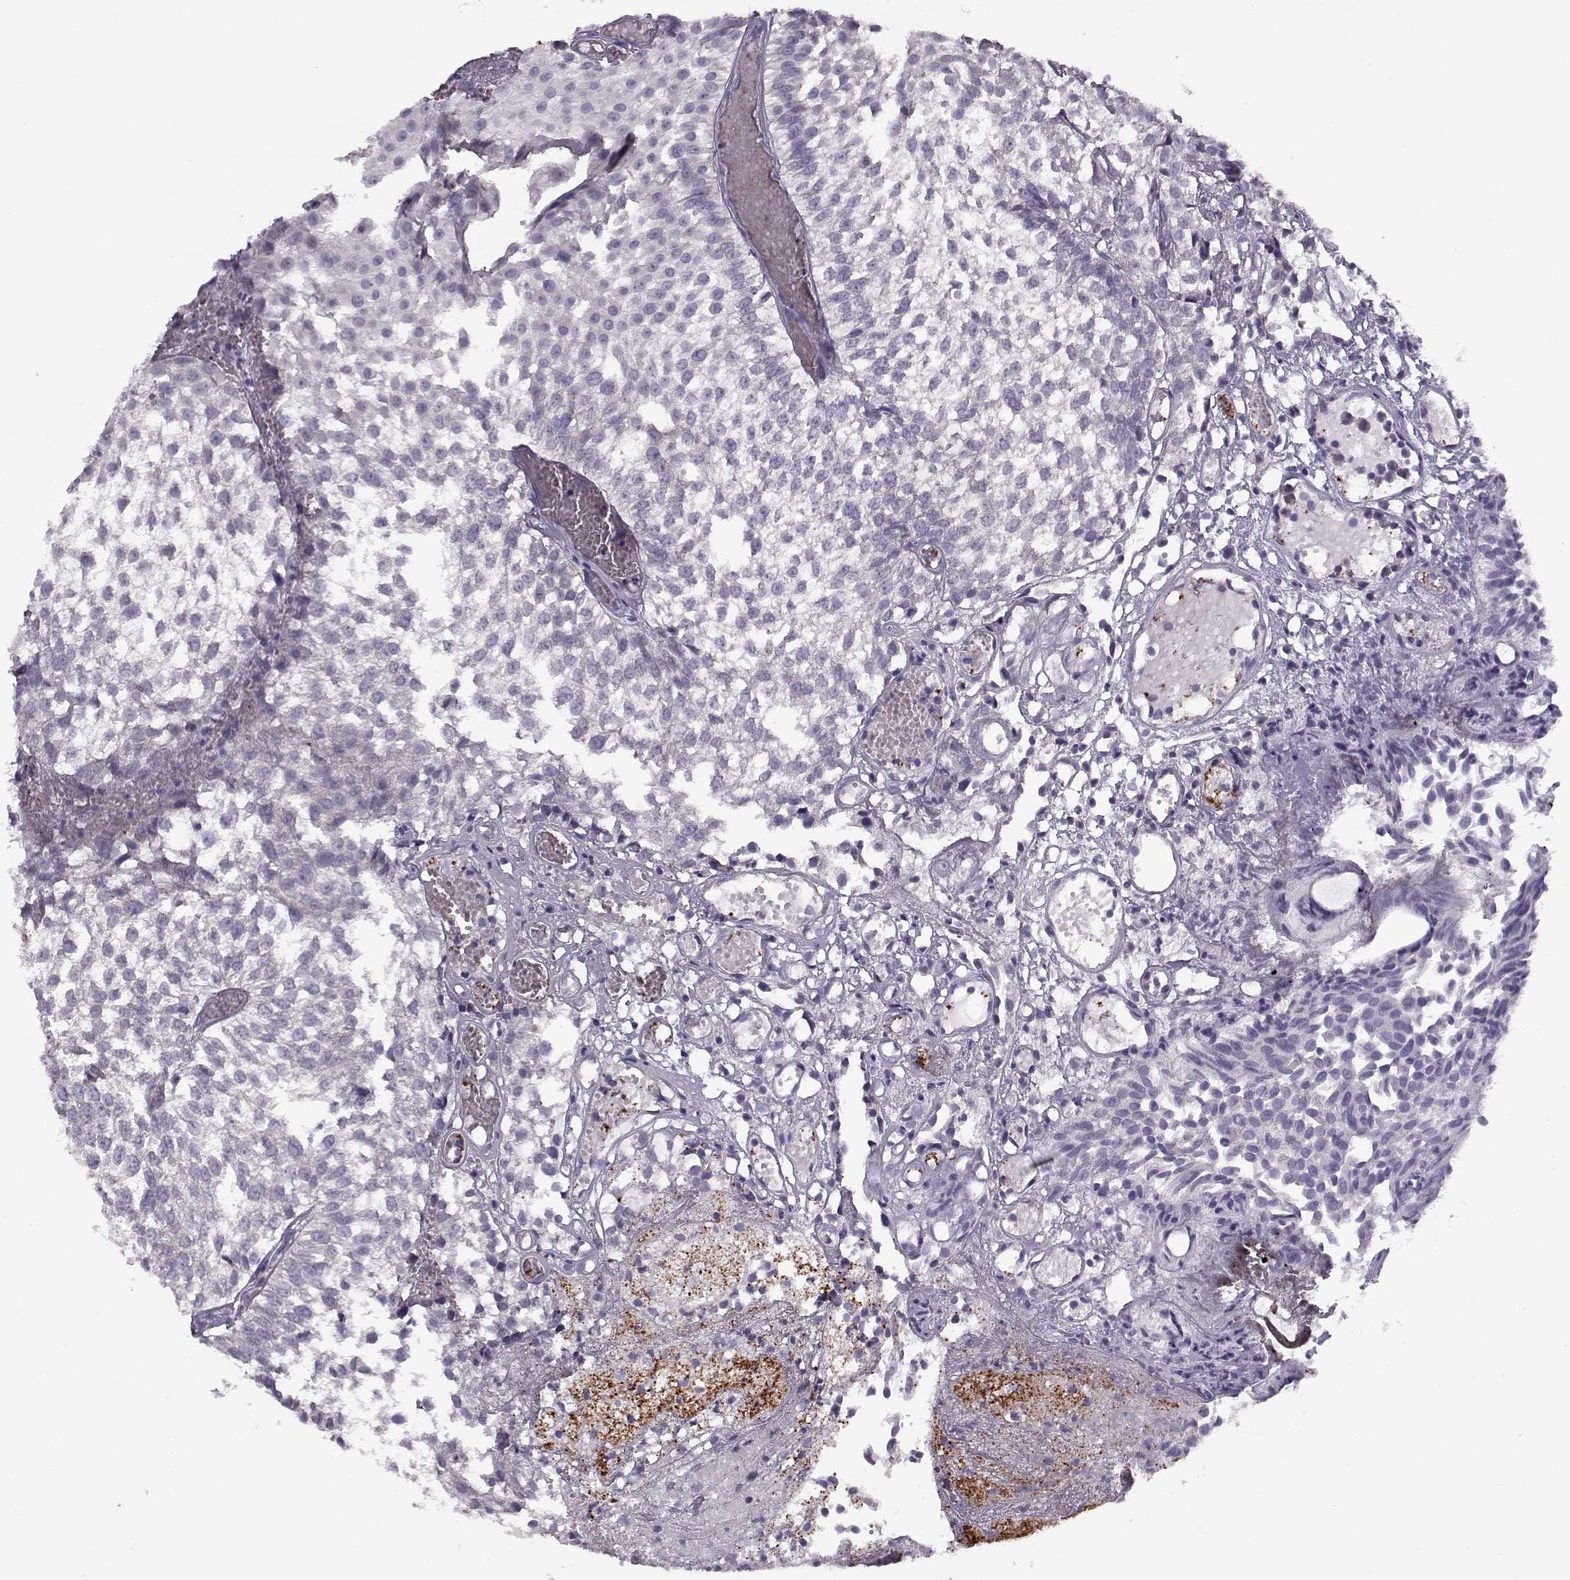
{"staining": {"intensity": "negative", "quantity": "none", "location": "none"}, "tissue": "urothelial cancer", "cell_type": "Tumor cells", "image_type": "cancer", "snomed": [{"axis": "morphology", "description": "Urothelial carcinoma, Low grade"}, {"axis": "topography", "description": "Urinary bladder"}], "caption": "Tumor cells are negative for protein expression in human urothelial carcinoma (low-grade). Brightfield microscopy of immunohistochemistry stained with DAB (brown) and hematoxylin (blue), captured at high magnification.", "gene": "KLF17", "patient": {"sex": "male", "age": 79}}